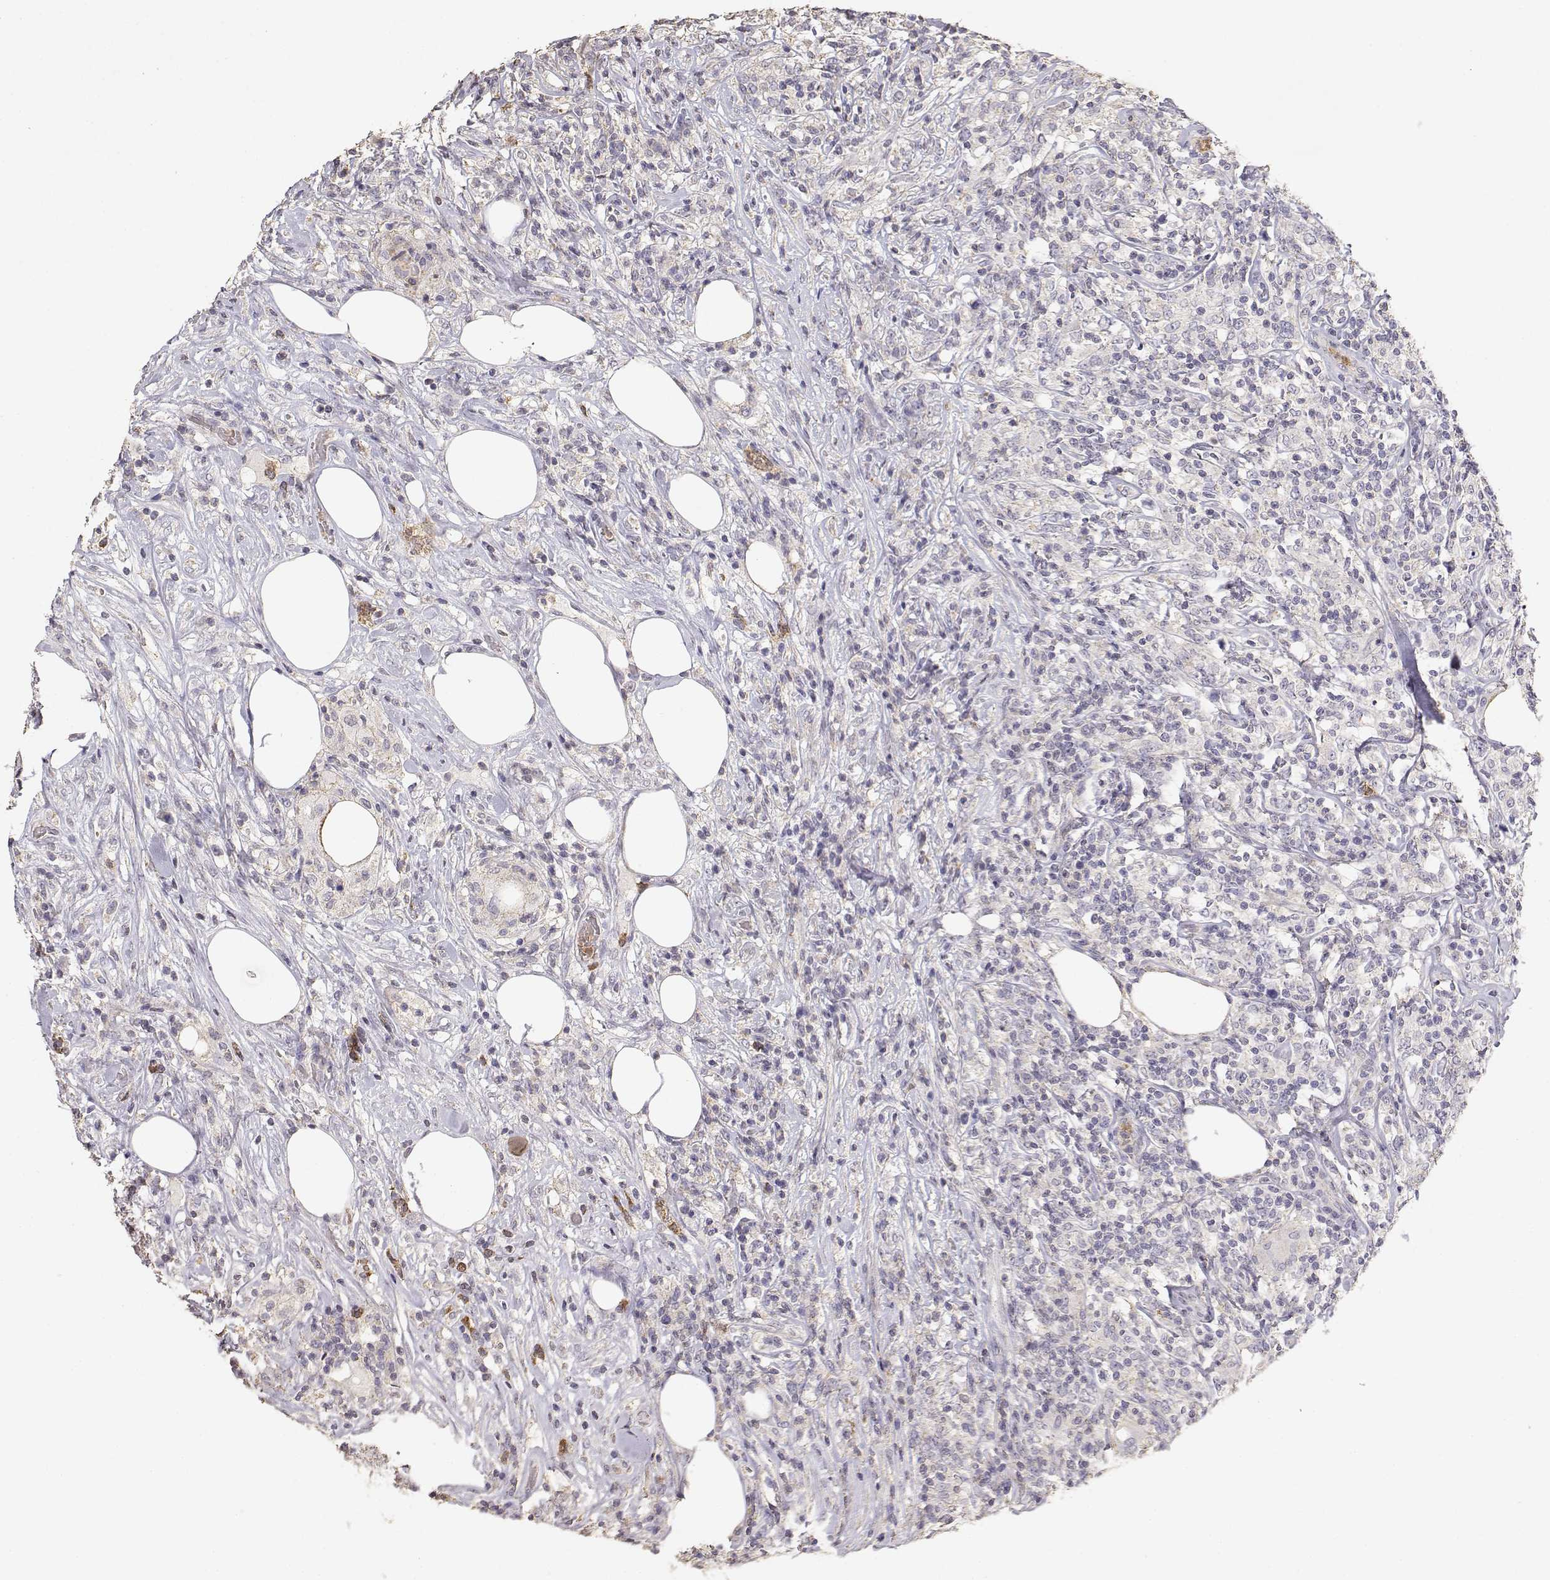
{"staining": {"intensity": "negative", "quantity": "none", "location": "none"}, "tissue": "lymphoma", "cell_type": "Tumor cells", "image_type": "cancer", "snomed": [{"axis": "morphology", "description": "Malignant lymphoma, non-Hodgkin's type, High grade"}, {"axis": "topography", "description": "Lymph node"}], "caption": "Tumor cells show no significant protein expression in lymphoma.", "gene": "TNFRSF10C", "patient": {"sex": "female", "age": 84}}